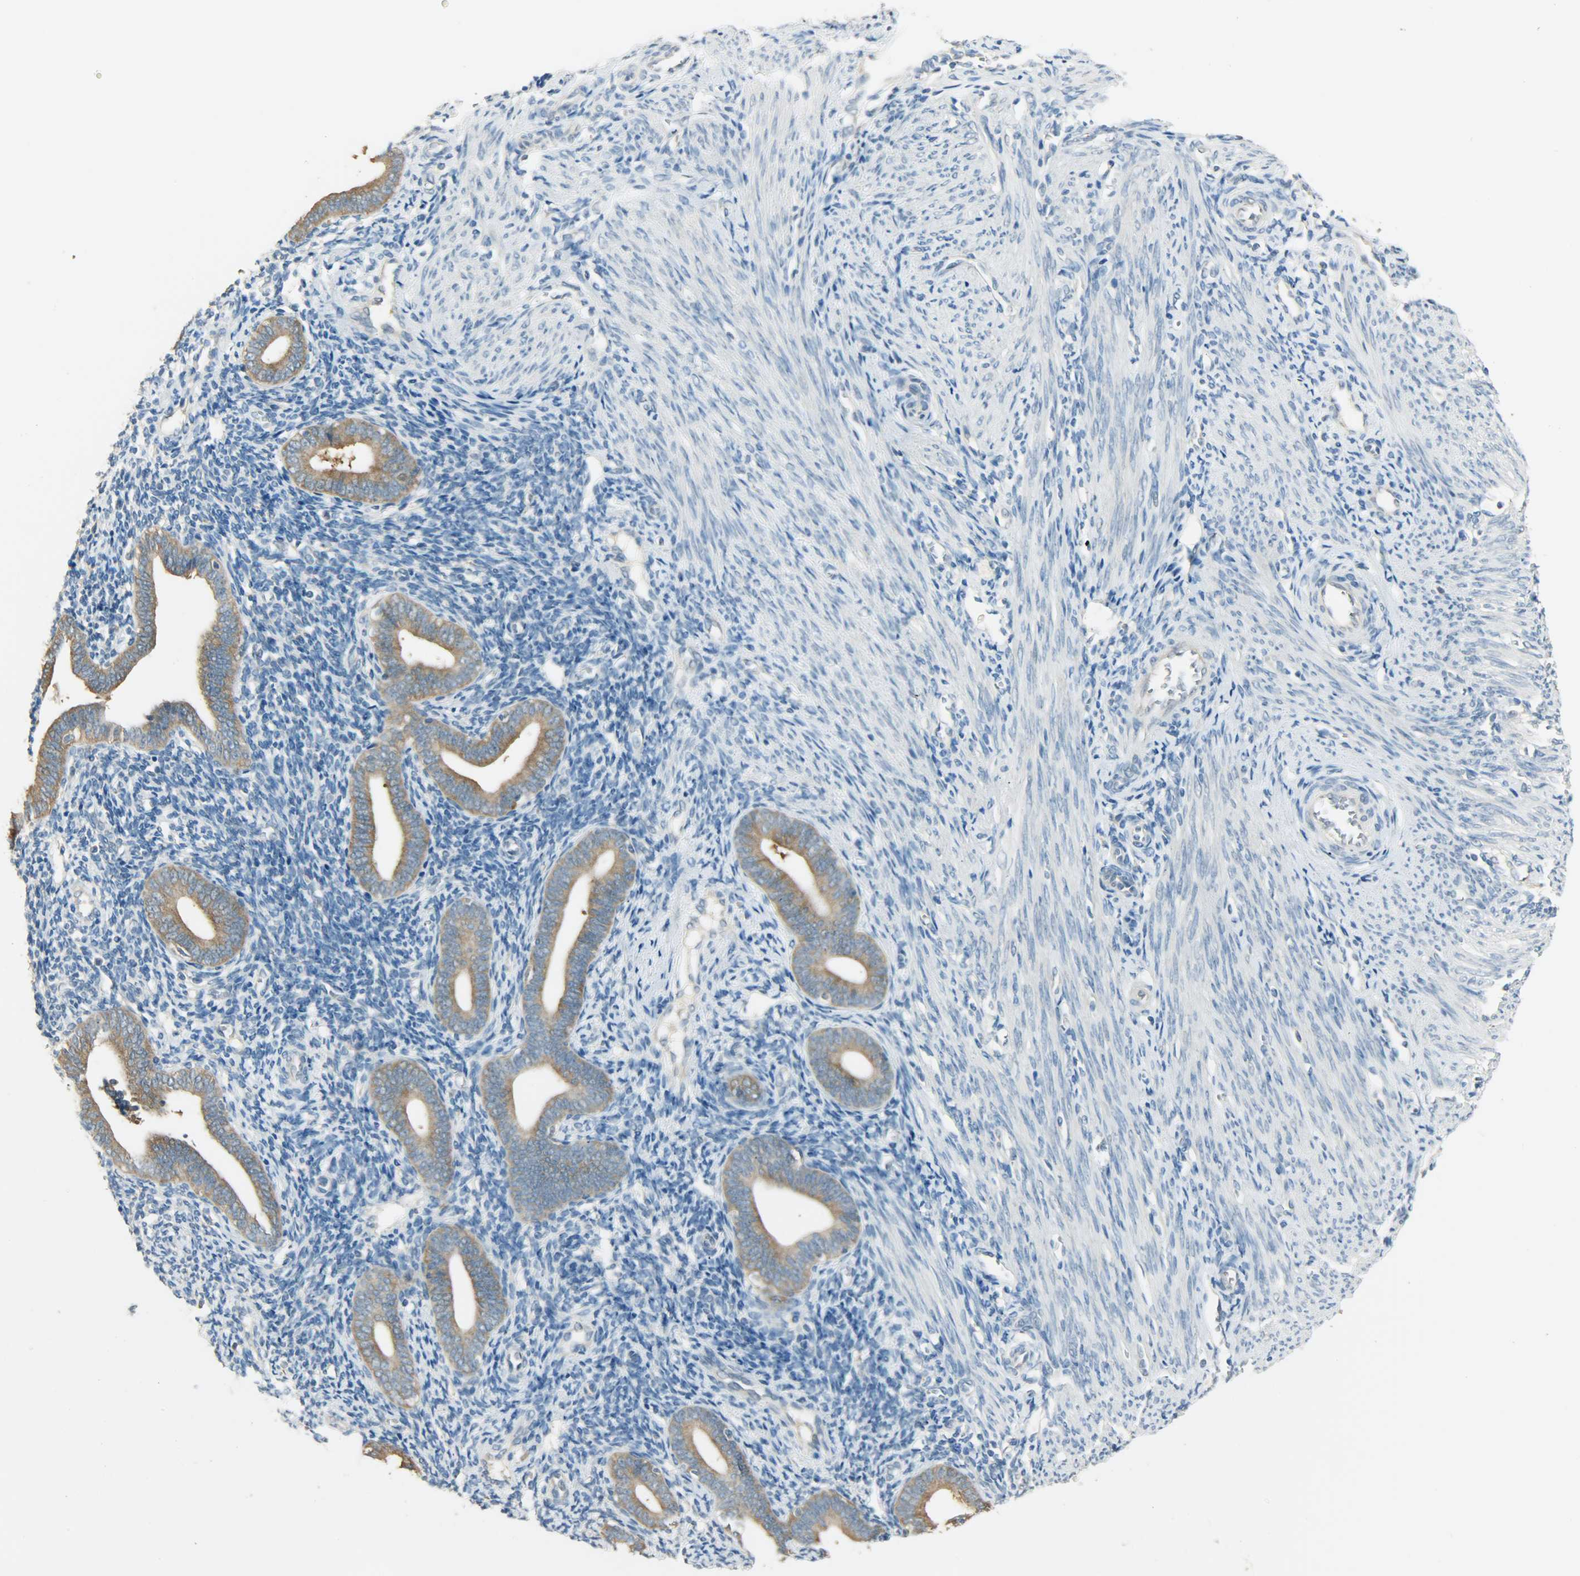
{"staining": {"intensity": "negative", "quantity": "none", "location": "none"}, "tissue": "endometrium", "cell_type": "Cells in endometrial stroma", "image_type": "normal", "snomed": [{"axis": "morphology", "description": "Normal tissue, NOS"}, {"axis": "topography", "description": "Uterus"}, {"axis": "topography", "description": "Endometrium"}], "caption": "An IHC histopathology image of unremarkable endometrium is shown. There is no staining in cells in endometrial stroma of endometrium.", "gene": "PRMT5", "patient": {"sex": "female", "age": 33}}